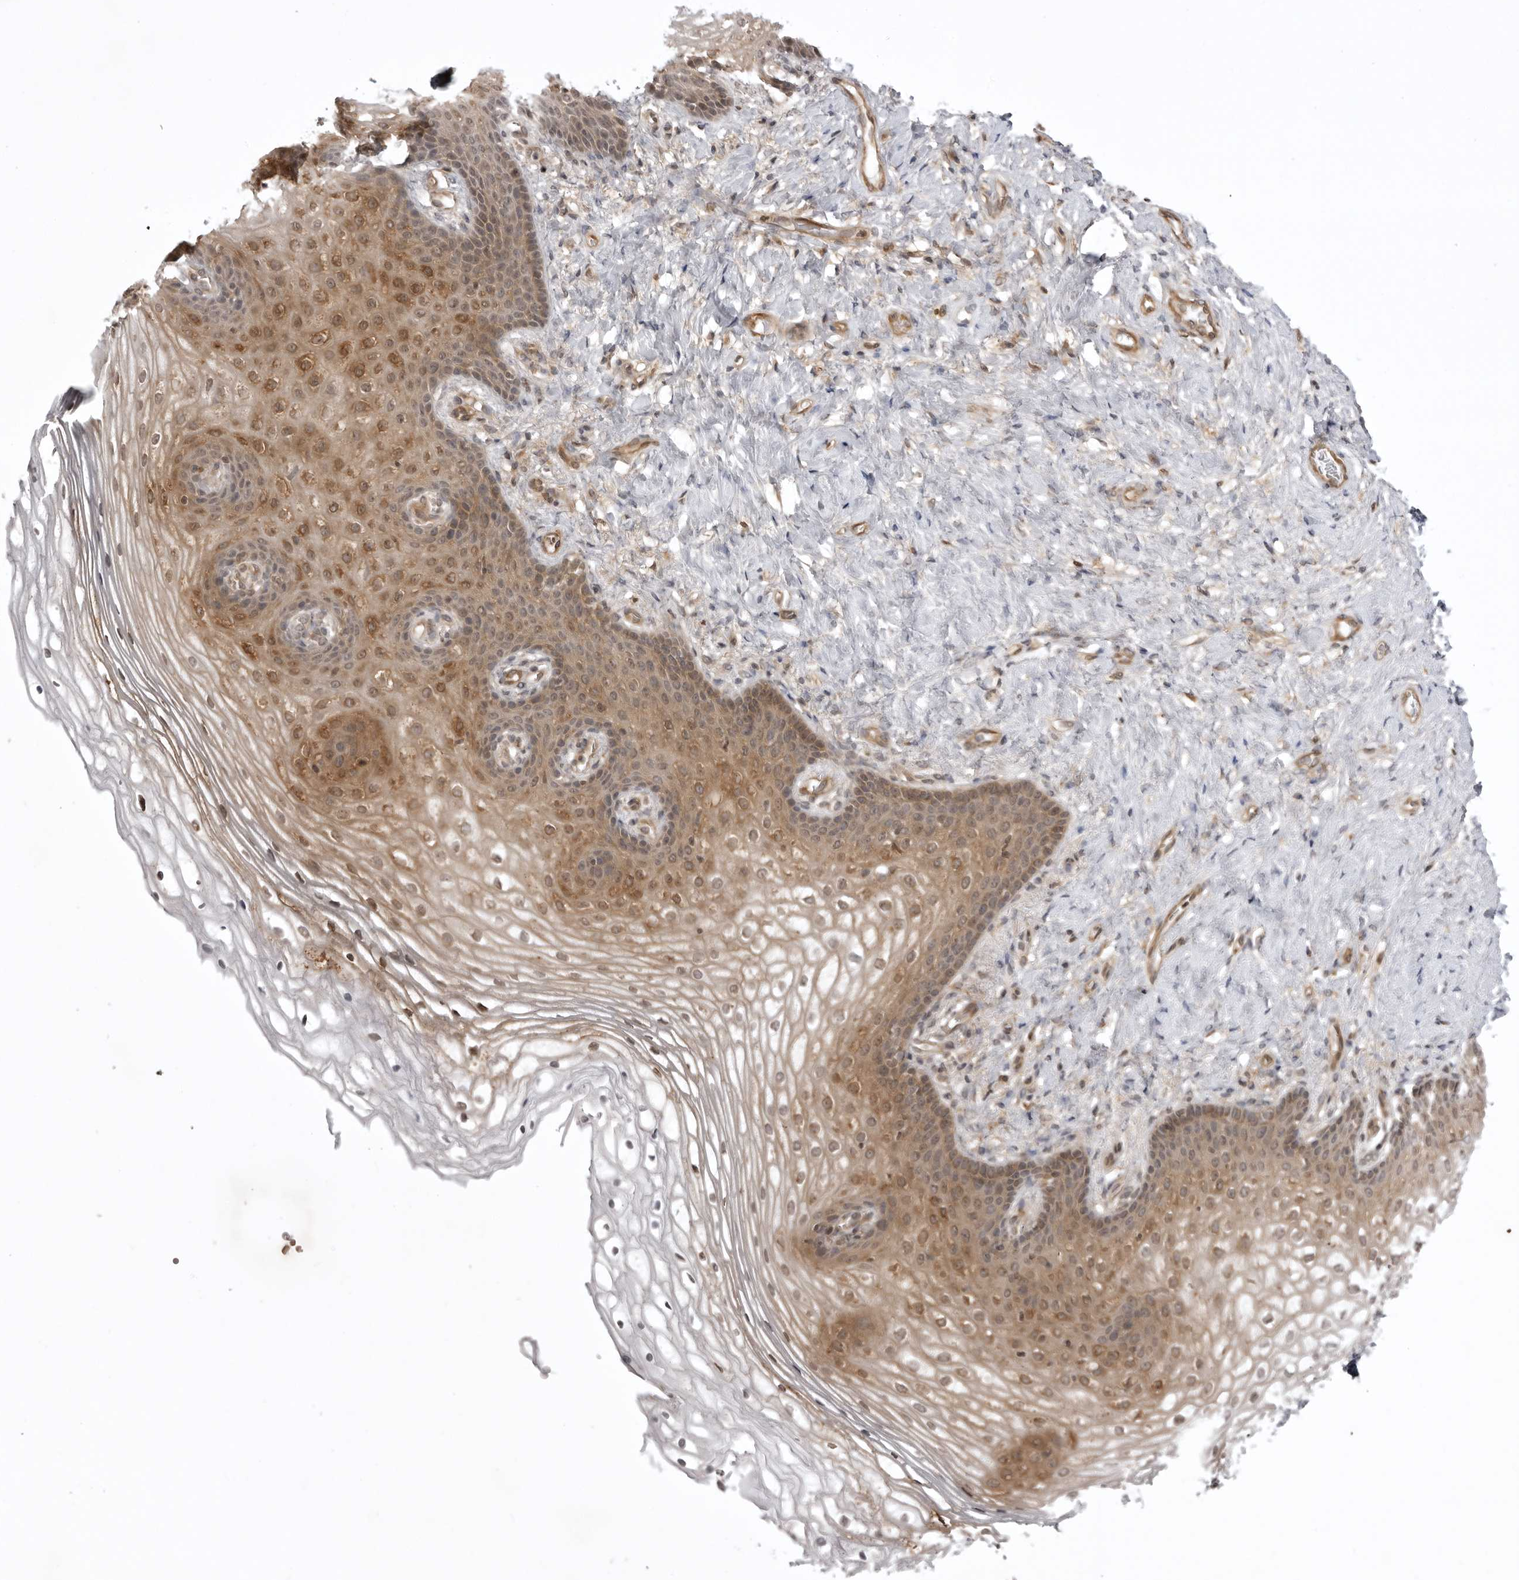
{"staining": {"intensity": "moderate", "quantity": ">75%", "location": "cytoplasmic/membranous"}, "tissue": "vagina", "cell_type": "Squamous epithelial cells", "image_type": "normal", "snomed": [{"axis": "morphology", "description": "Normal tissue, NOS"}, {"axis": "topography", "description": "Vagina"}], "caption": "IHC staining of unremarkable vagina, which shows medium levels of moderate cytoplasmic/membranous staining in about >75% of squamous epithelial cells indicating moderate cytoplasmic/membranous protein expression. The staining was performed using DAB (3,3'-diaminobenzidine) (brown) for protein detection and nuclei were counterstained in hematoxylin (blue).", "gene": "USP43", "patient": {"sex": "female", "age": 60}}